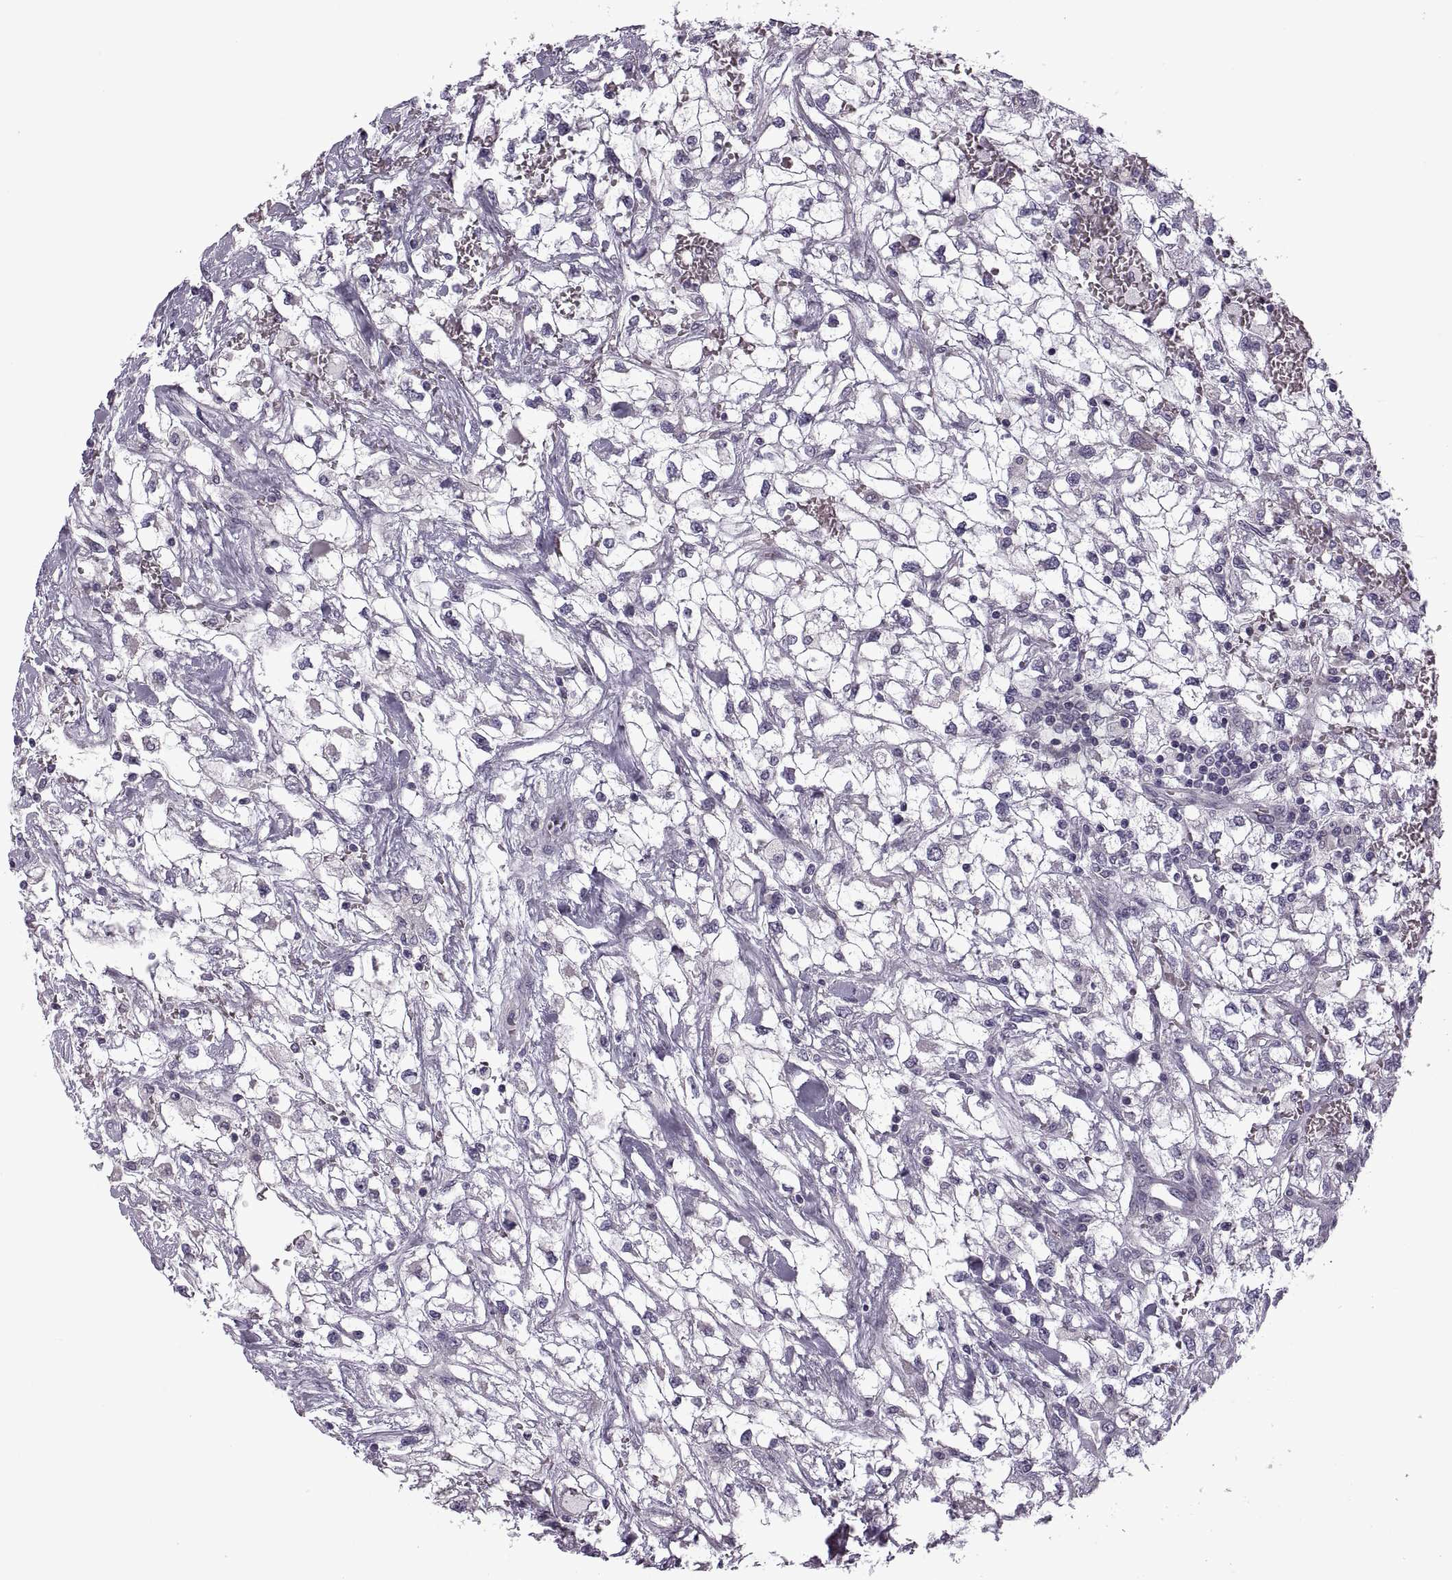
{"staining": {"intensity": "negative", "quantity": "none", "location": "none"}, "tissue": "renal cancer", "cell_type": "Tumor cells", "image_type": "cancer", "snomed": [{"axis": "morphology", "description": "Adenocarcinoma, NOS"}, {"axis": "topography", "description": "Kidney"}], "caption": "This histopathology image is of renal adenocarcinoma stained with immunohistochemistry to label a protein in brown with the nuclei are counter-stained blue. There is no positivity in tumor cells.", "gene": "RIPK4", "patient": {"sex": "male", "age": 59}}